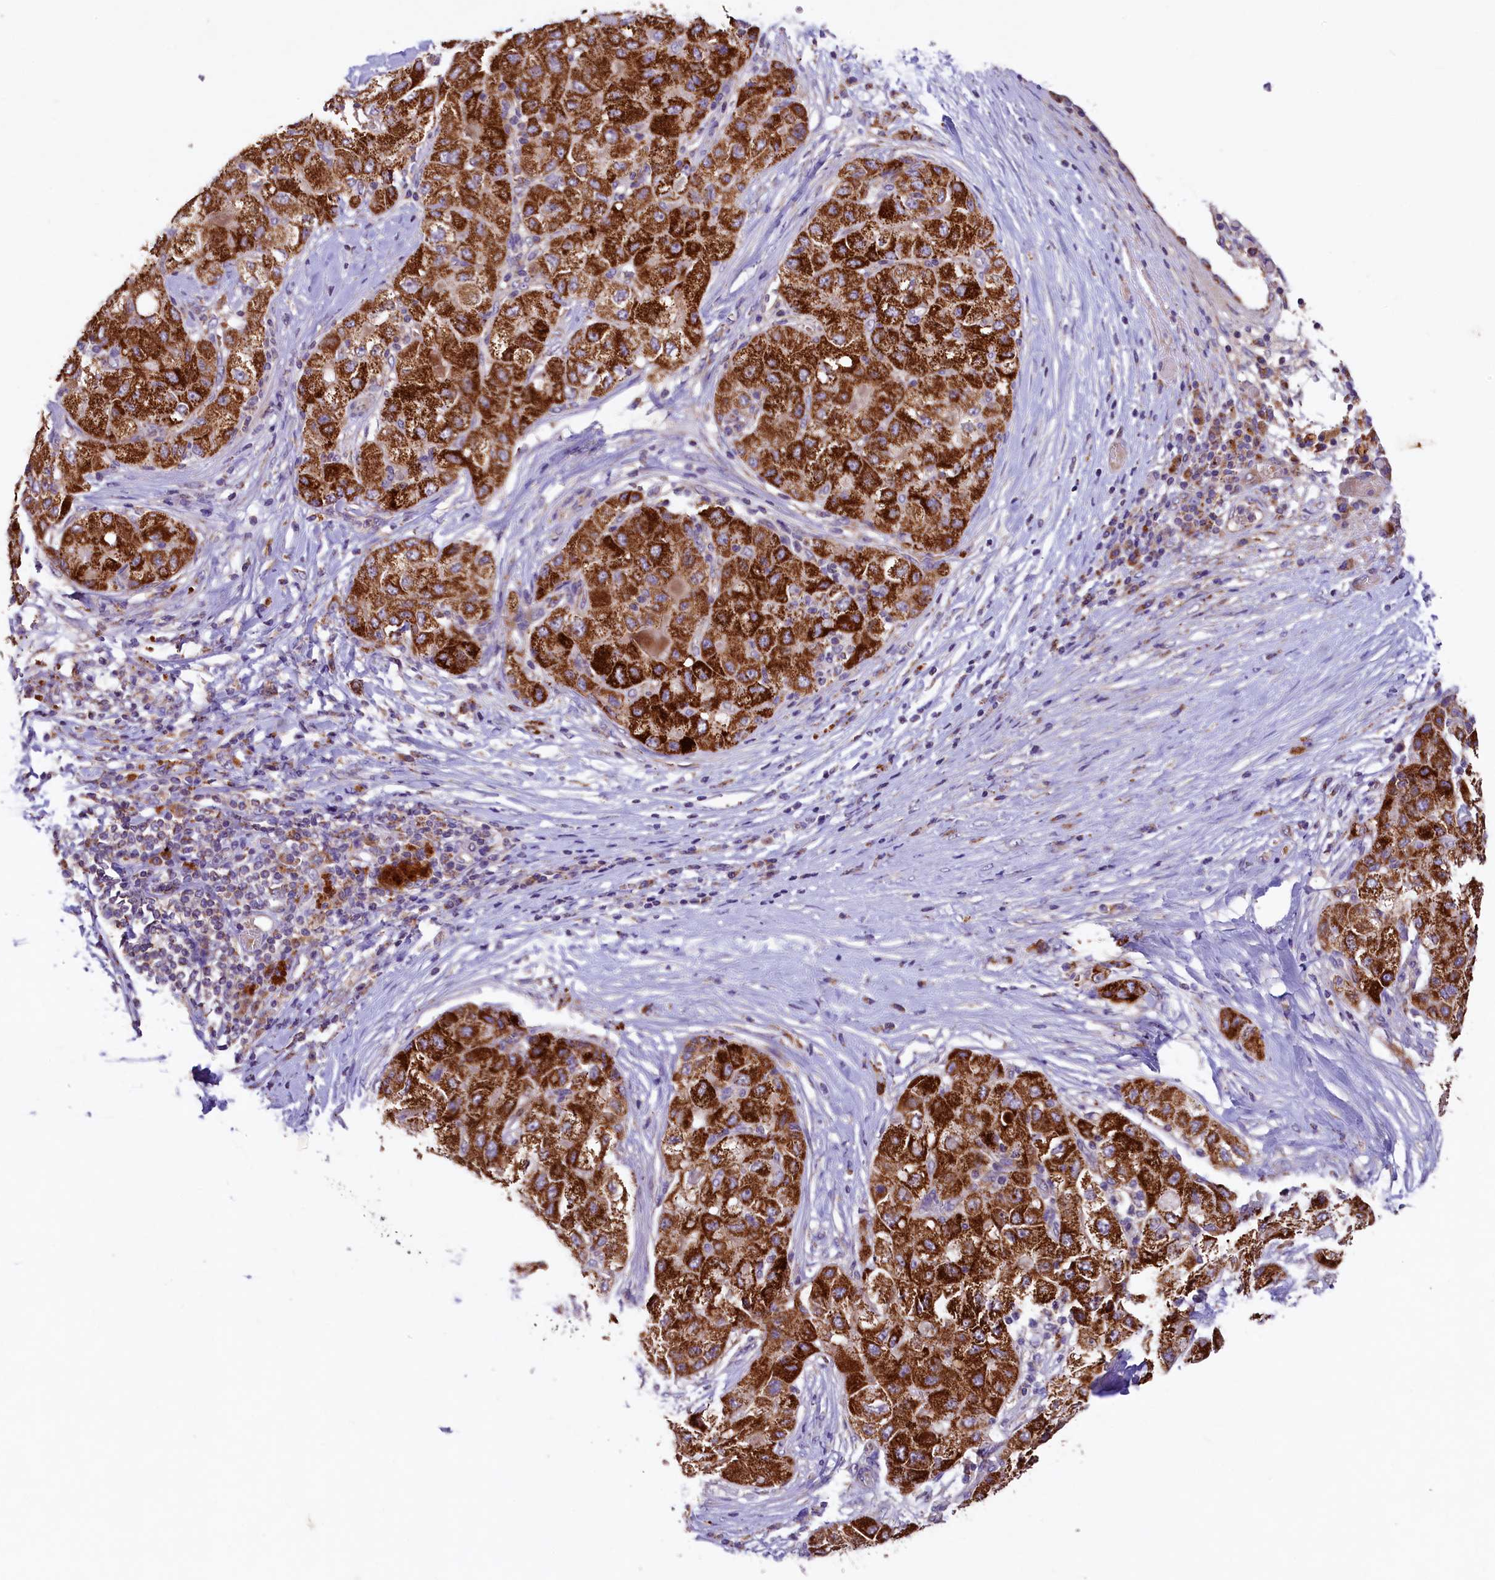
{"staining": {"intensity": "strong", "quantity": ">75%", "location": "cytoplasmic/membranous"}, "tissue": "liver cancer", "cell_type": "Tumor cells", "image_type": "cancer", "snomed": [{"axis": "morphology", "description": "Carcinoma, Hepatocellular, NOS"}, {"axis": "topography", "description": "Liver"}], "caption": "Tumor cells reveal strong cytoplasmic/membranous staining in about >75% of cells in liver cancer.", "gene": "PMPCB", "patient": {"sex": "male", "age": 80}}